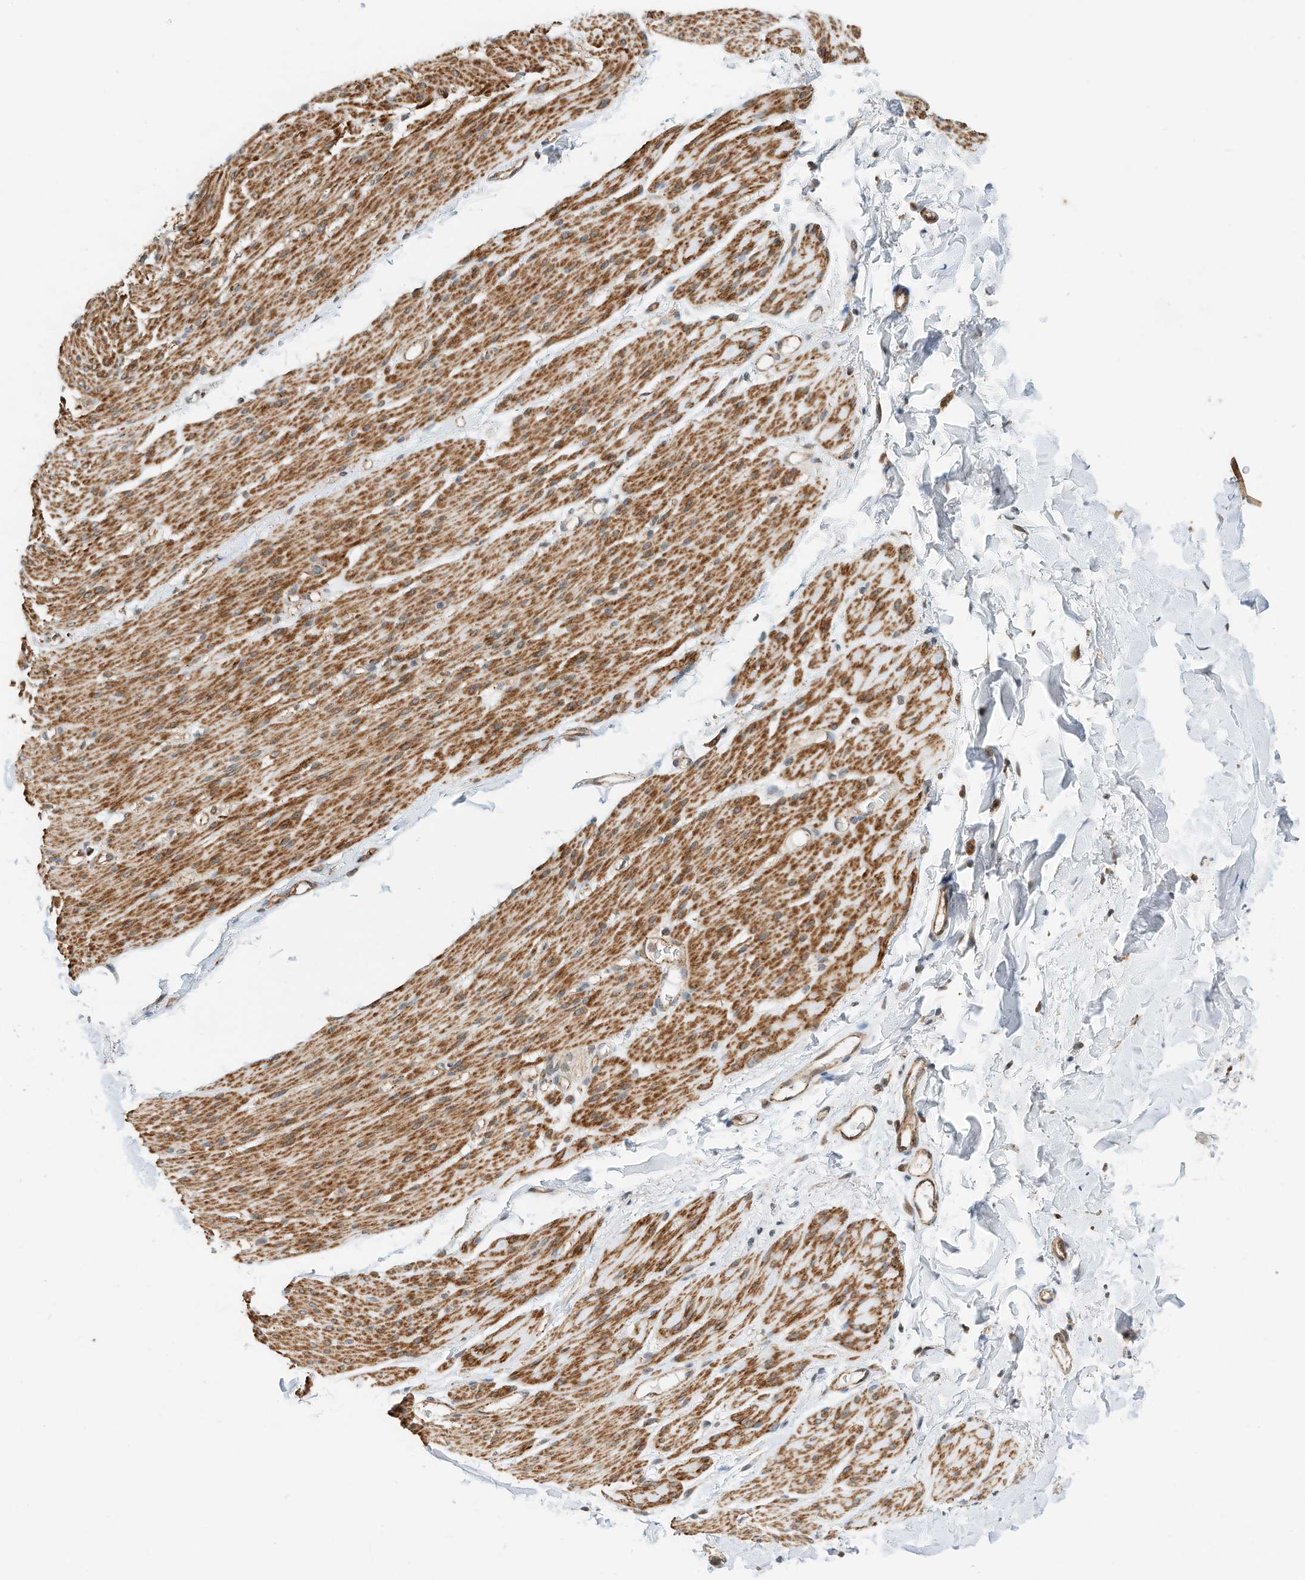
{"staining": {"intensity": "strong", "quantity": ">75%", "location": "cytoplasmic/membranous"}, "tissue": "smooth muscle", "cell_type": "Smooth muscle cells", "image_type": "normal", "snomed": [{"axis": "morphology", "description": "Normal tissue, NOS"}, {"axis": "topography", "description": "Colon"}, {"axis": "topography", "description": "Peripheral nerve tissue"}], "caption": "About >75% of smooth muscle cells in benign smooth muscle display strong cytoplasmic/membranous protein positivity as visualized by brown immunohistochemical staining.", "gene": "CPAMD8", "patient": {"sex": "female", "age": 61}}